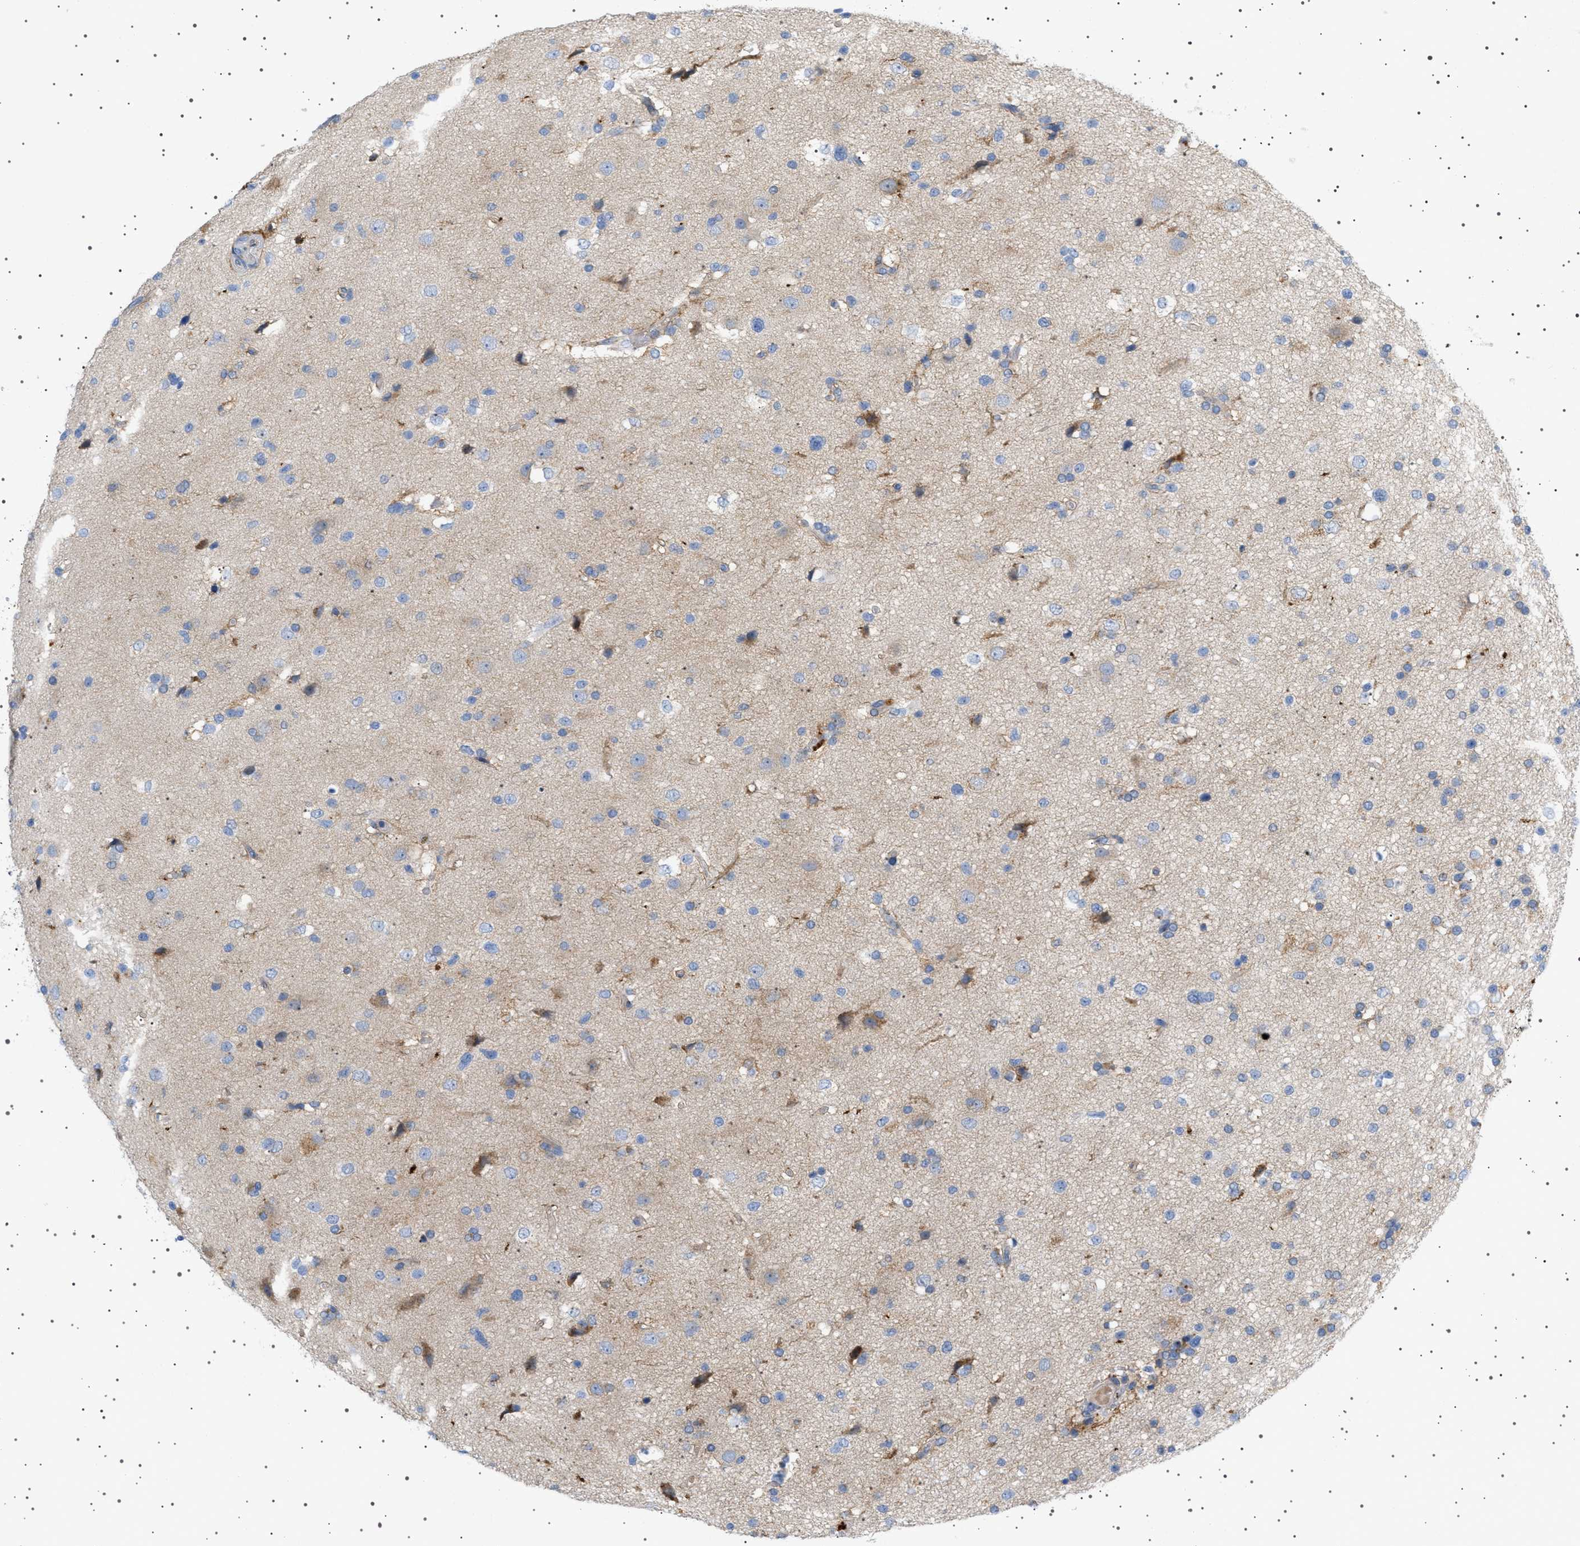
{"staining": {"intensity": "negative", "quantity": "none", "location": "none"}, "tissue": "glioma", "cell_type": "Tumor cells", "image_type": "cancer", "snomed": [{"axis": "morphology", "description": "Glioma, malignant, High grade"}, {"axis": "topography", "description": "Brain"}], "caption": "Tumor cells show no significant expression in glioma.", "gene": "ADCY10", "patient": {"sex": "male", "age": 33}}